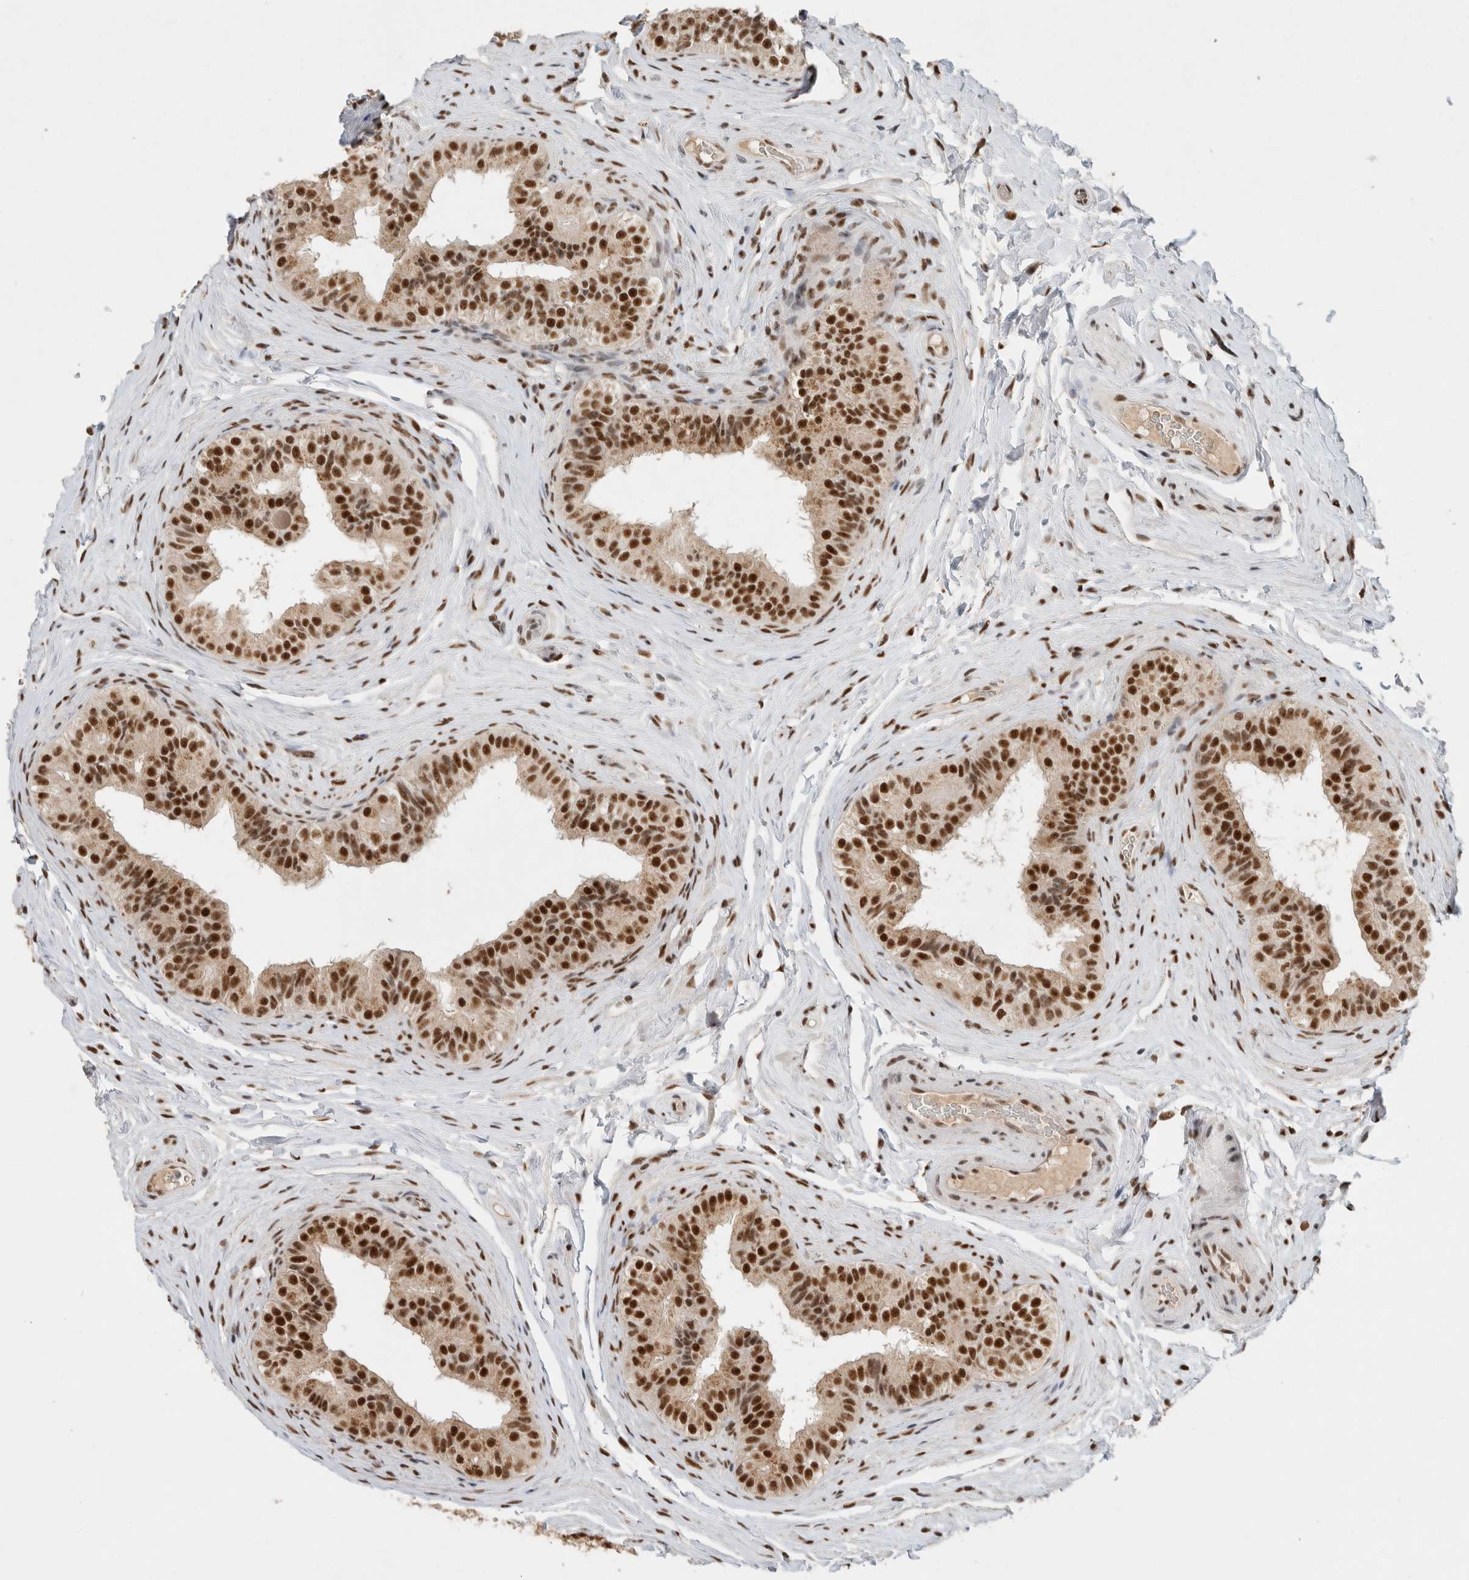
{"staining": {"intensity": "strong", "quantity": ">75%", "location": "nuclear"}, "tissue": "epididymis", "cell_type": "Glandular cells", "image_type": "normal", "snomed": [{"axis": "morphology", "description": "Normal tissue, NOS"}, {"axis": "topography", "description": "Epididymis"}], "caption": "Immunohistochemistry image of benign epididymis: human epididymis stained using immunohistochemistry exhibits high levels of strong protein expression localized specifically in the nuclear of glandular cells, appearing as a nuclear brown color.", "gene": "DDX42", "patient": {"sex": "male", "age": 49}}